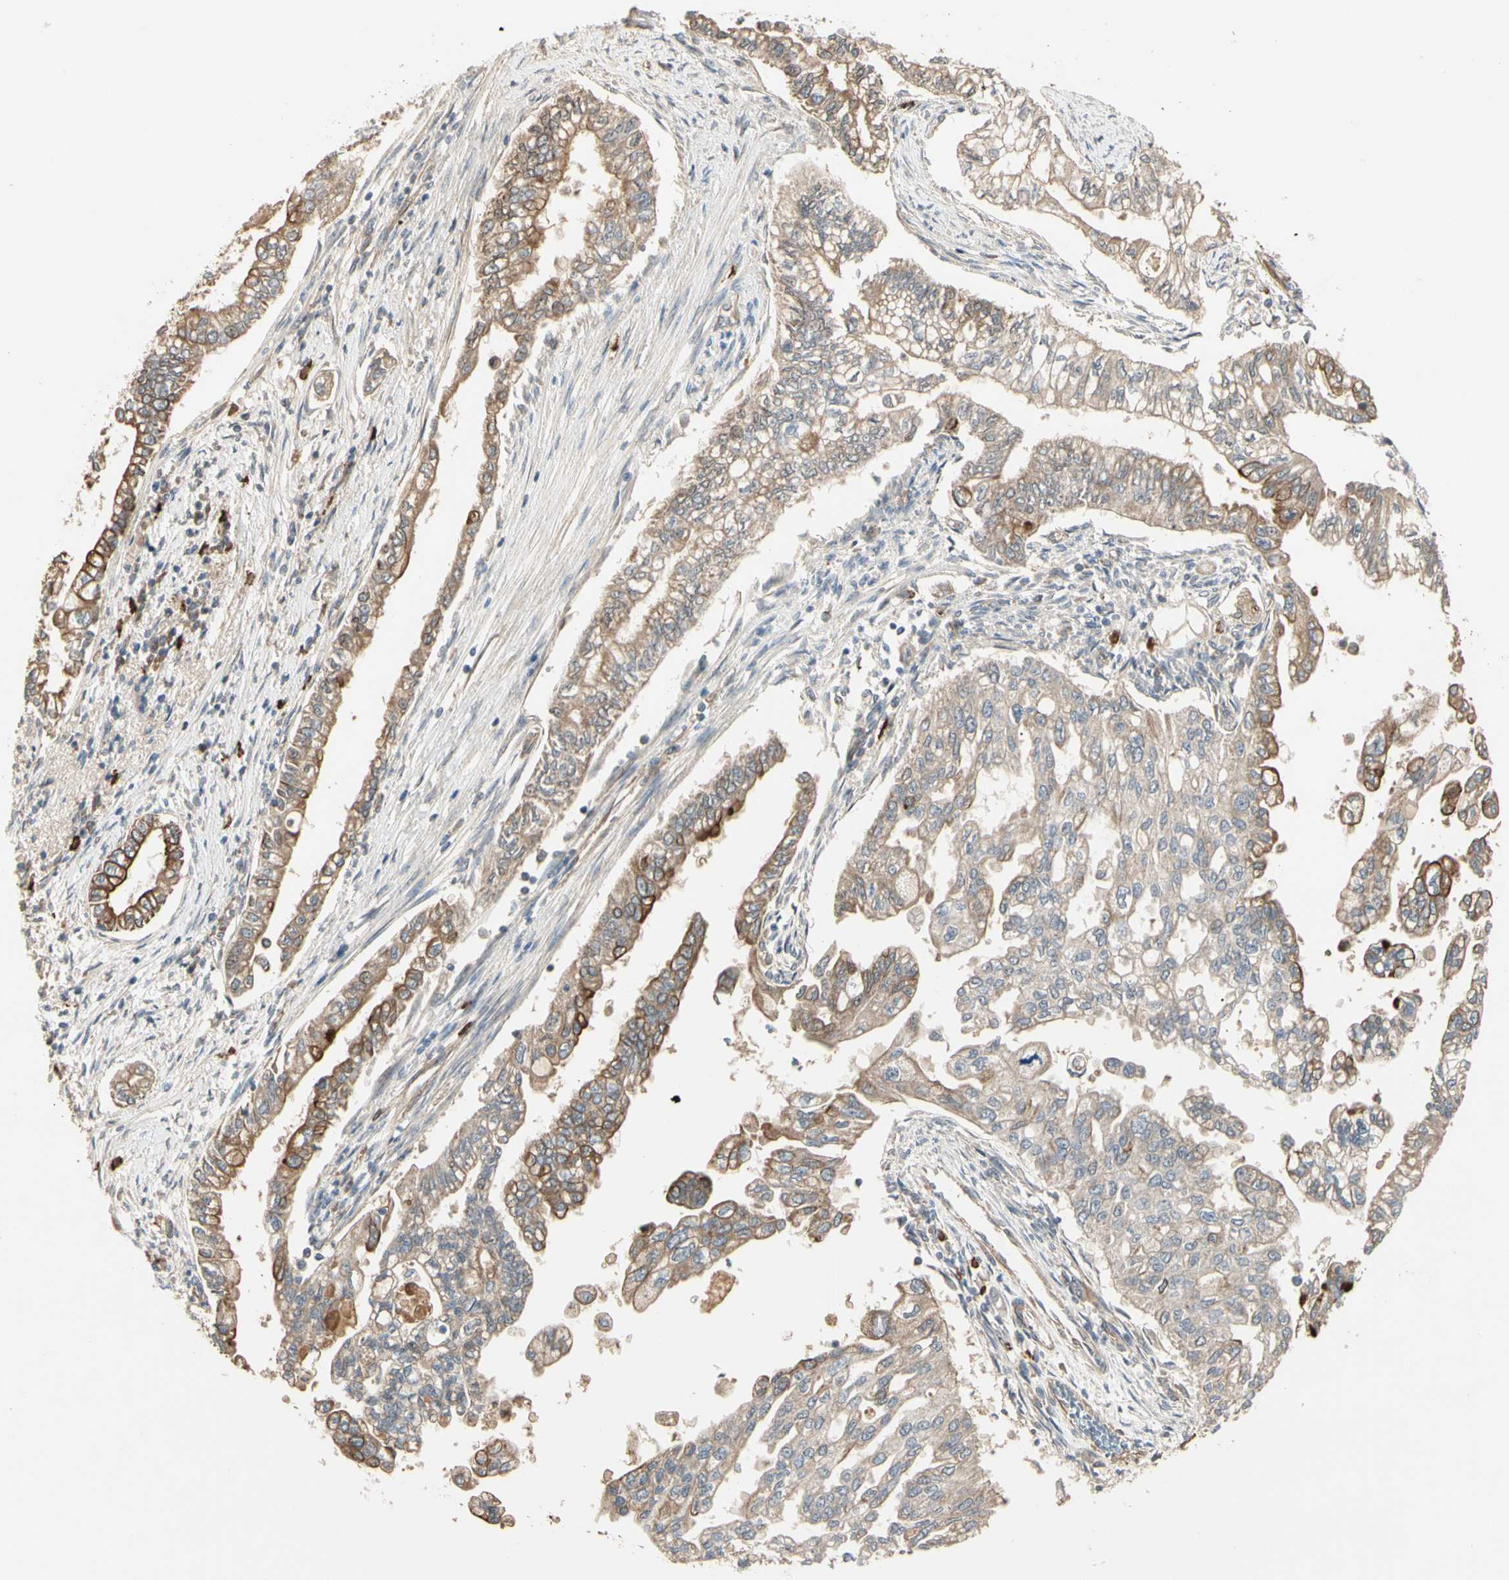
{"staining": {"intensity": "moderate", "quantity": ">75%", "location": "cytoplasmic/membranous"}, "tissue": "pancreatic cancer", "cell_type": "Tumor cells", "image_type": "cancer", "snomed": [{"axis": "morphology", "description": "Normal tissue, NOS"}, {"axis": "topography", "description": "Pancreas"}], "caption": "Protein expression analysis of human pancreatic cancer reveals moderate cytoplasmic/membranous positivity in about >75% of tumor cells.", "gene": "ATG4C", "patient": {"sex": "male", "age": 42}}